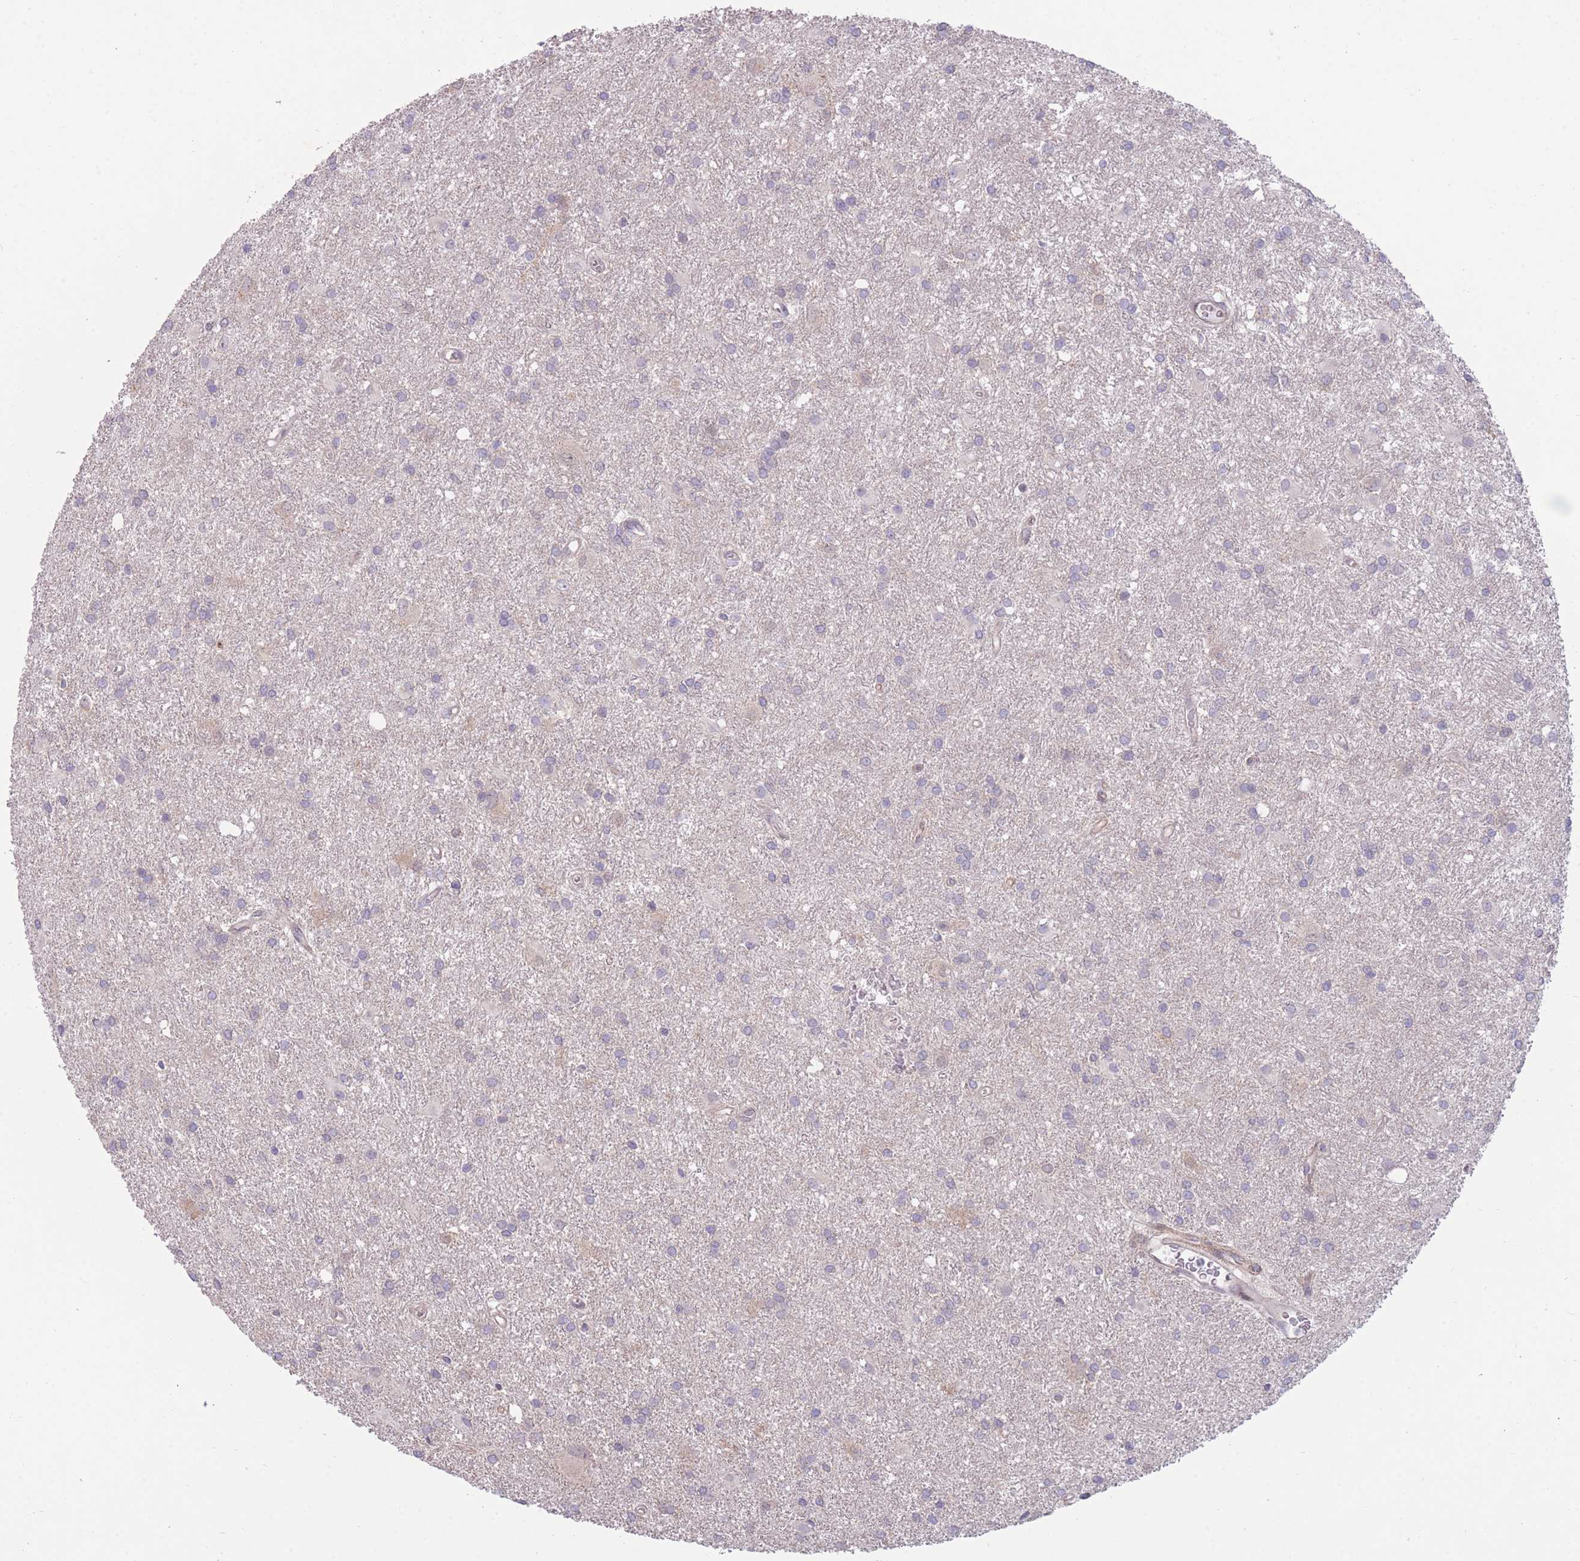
{"staining": {"intensity": "negative", "quantity": "none", "location": "none"}, "tissue": "glioma", "cell_type": "Tumor cells", "image_type": "cancer", "snomed": [{"axis": "morphology", "description": "Glioma, malignant, High grade"}, {"axis": "topography", "description": "Brain"}], "caption": "The image shows no staining of tumor cells in glioma.", "gene": "RIC8A", "patient": {"sex": "female", "age": 50}}